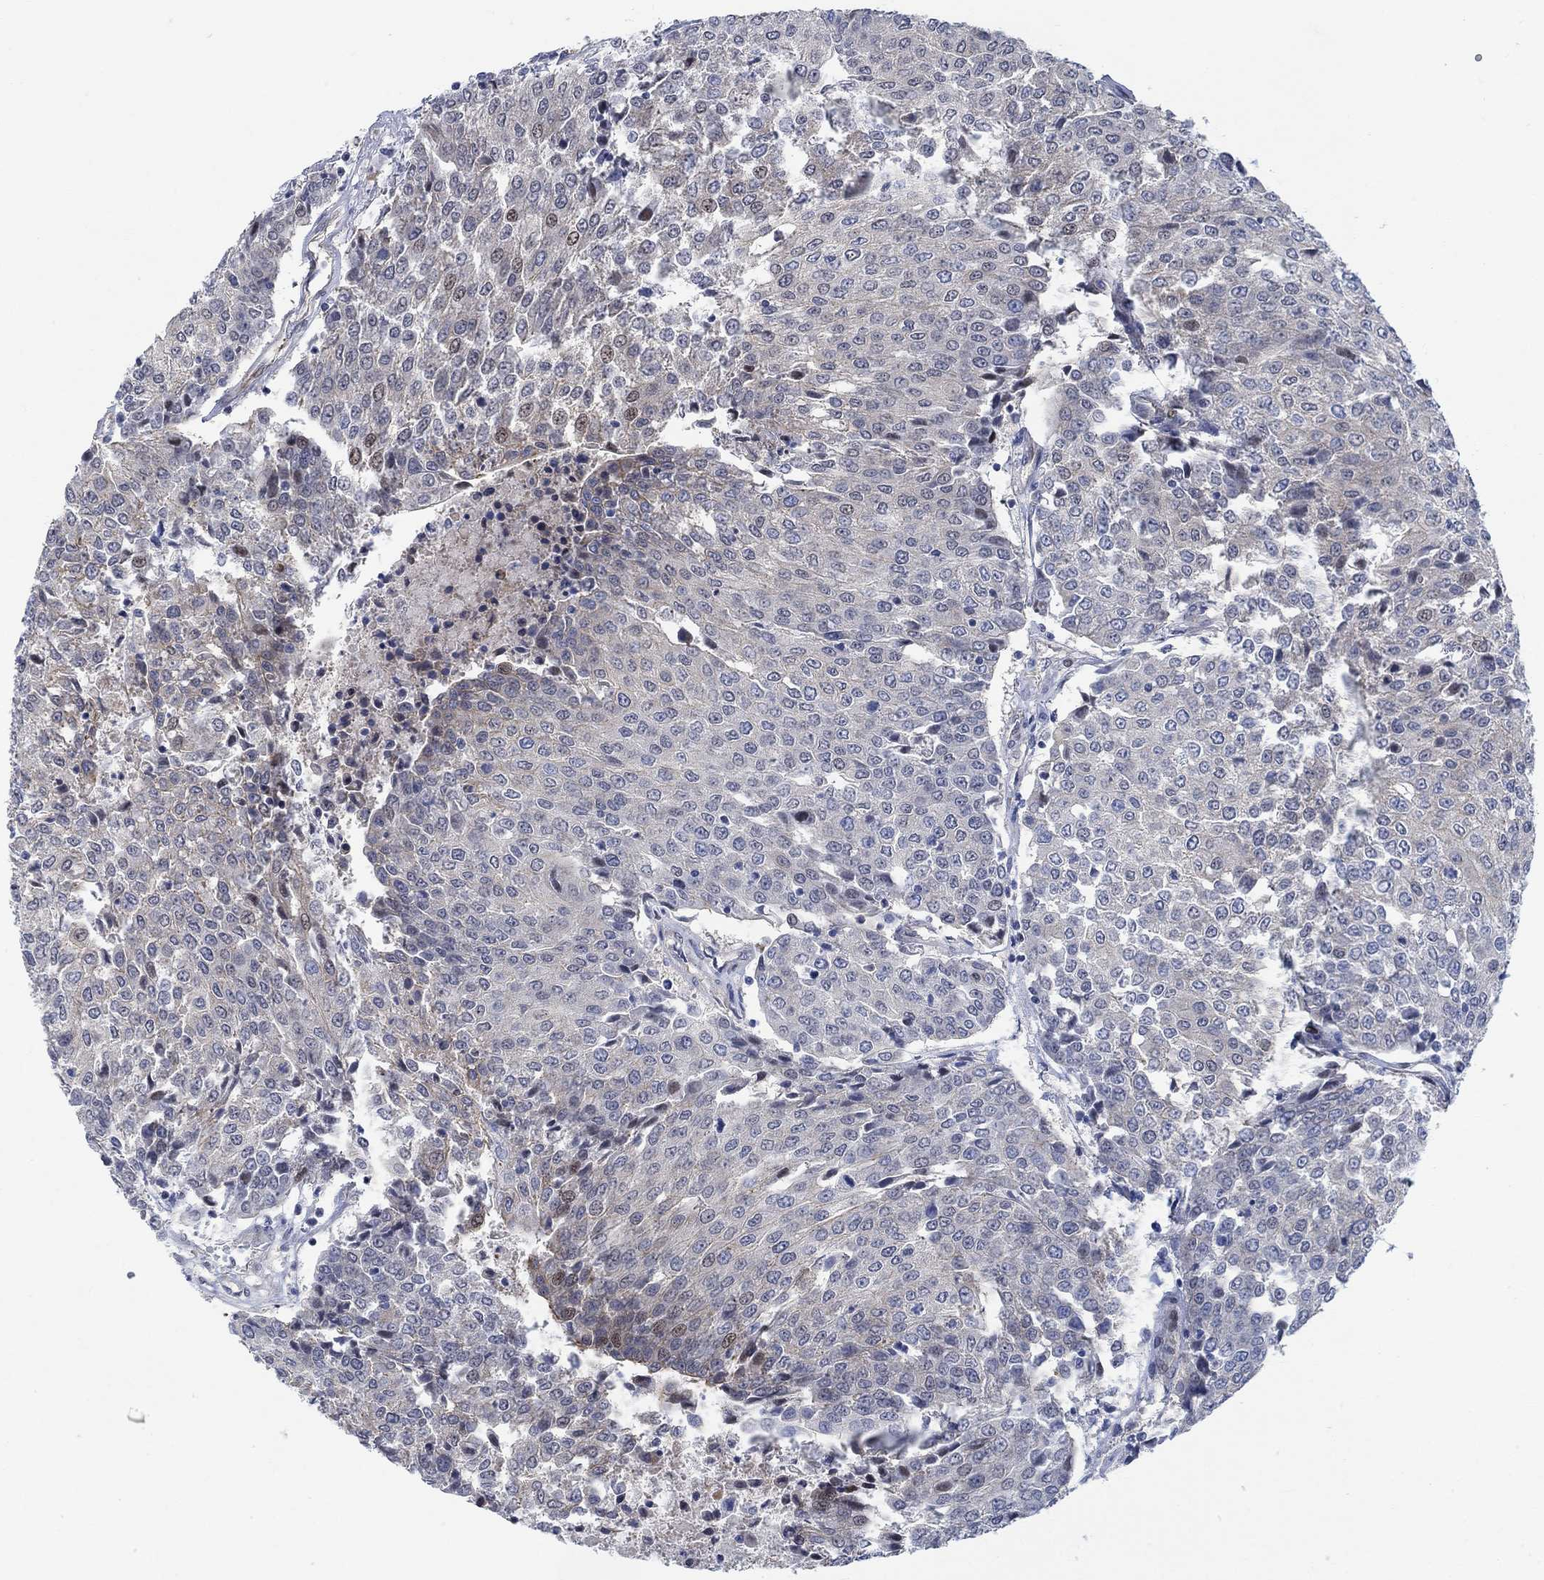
{"staining": {"intensity": "weak", "quantity": "<25%", "location": "cytoplasmic/membranous,nuclear"}, "tissue": "urothelial cancer", "cell_type": "Tumor cells", "image_type": "cancer", "snomed": [{"axis": "morphology", "description": "Urothelial carcinoma, High grade"}, {"axis": "topography", "description": "Urinary bladder"}], "caption": "Tumor cells show no significant protein positivity in urothelial carcinoma (high-grade). (DAB immunohistochemistry, high magnification).", "gene": "KCNH8", "patient": {"sex": "female", "age": 85}}